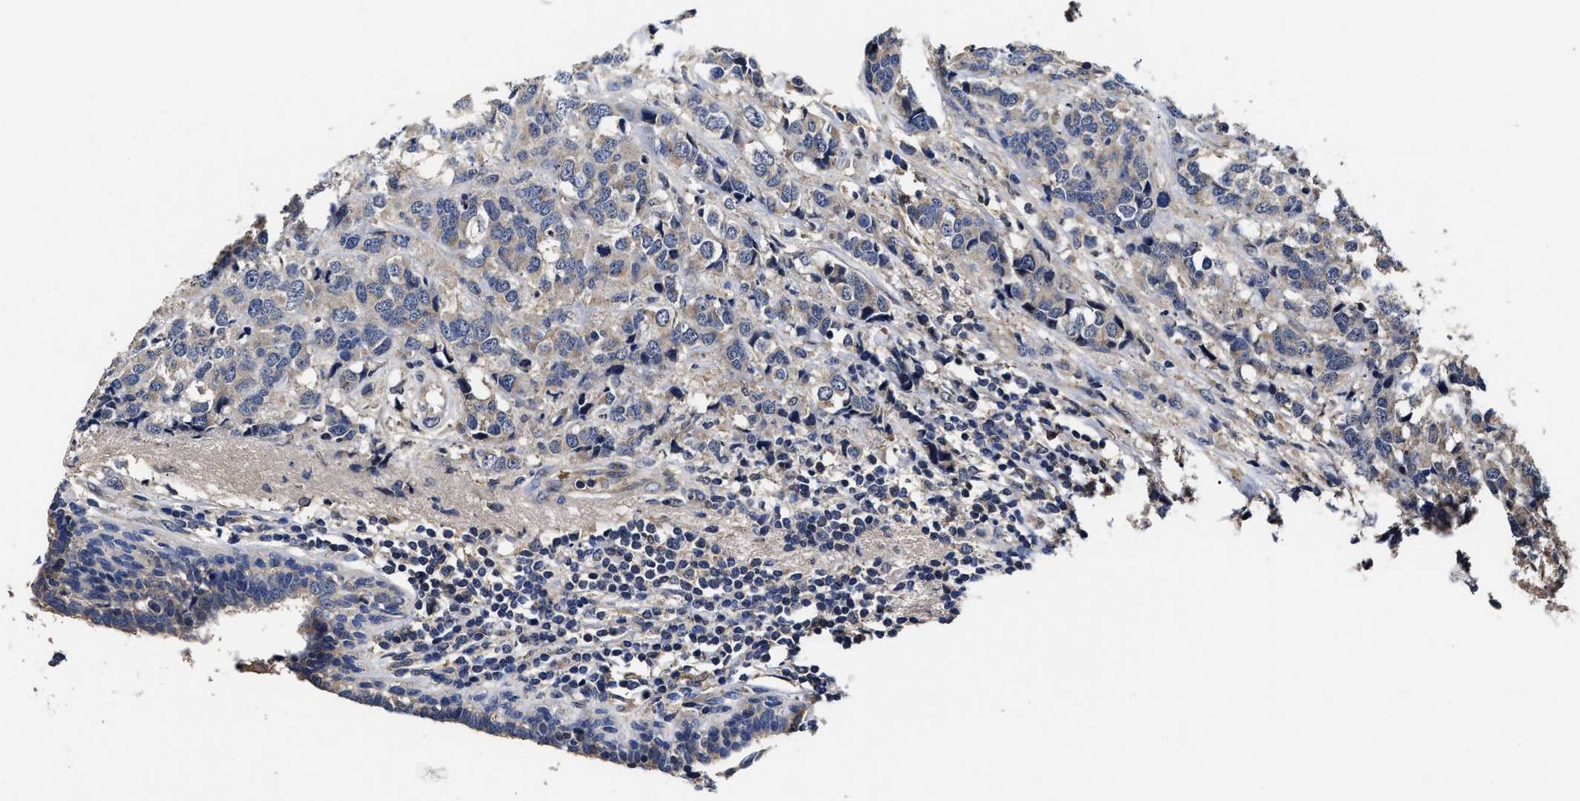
{"staining": {"intensity": "weak", "quantity": "25%-75%", "location": "cytoplasmic/membranous"}, "tissue": "breast cancer", "cell_type": "Tumor cells", "image_type": "cancer", "snomed": [{"axis": "morphology", "description": "Lobular carcinoma"}, {"axis": "topography", "description": "Breast"}], "caption": "Immunohistochemical staining of breast cancer displays low levels of weak cytoplasmic/membranous protein staining in about 25%-75% of tumor cells.", "gene": "SOCS5", "patient": {"sex": "female", "age": 59}}